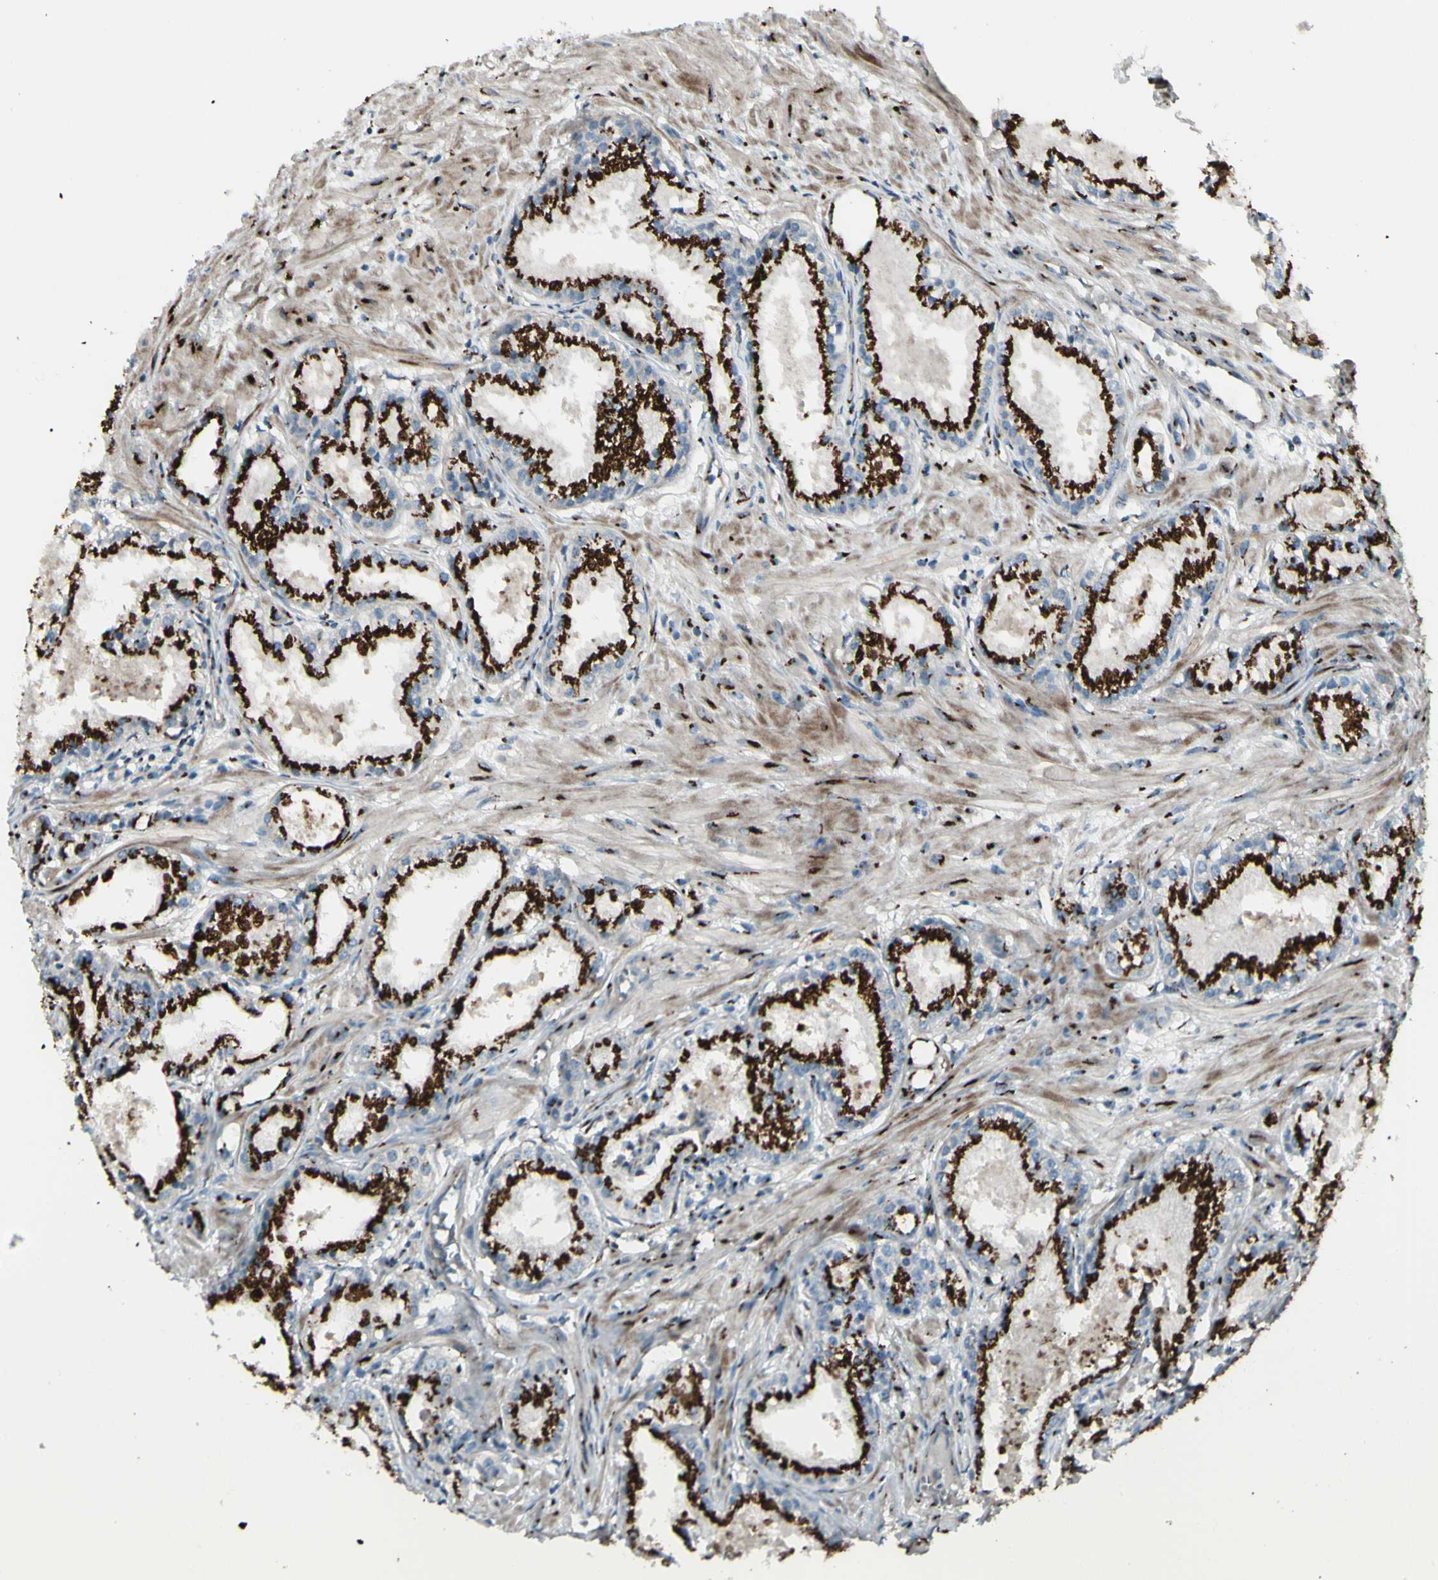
{"staining": {"intensity": "strong", "quantity": ">75%", "location": "cytoplasmic/membranous"}, "tissue": "prostate cancer", "cell_type": "Tumor cells", "image_type": "cancer", "snomed": [{"axis": "morphology", "description": "Adenocarcinoma, Low grade"}, {"axis": "topography", "description": "Prostate"}], "caption": "A photomicrograph of prostate cancer (adenocarcinoma (low-grade)) stained for a protein displays strong cytoplasmic/membranous brown staining in tumor cells.", "gene": "BPNT2", "patient": {"sex": "male", "age": 72}}